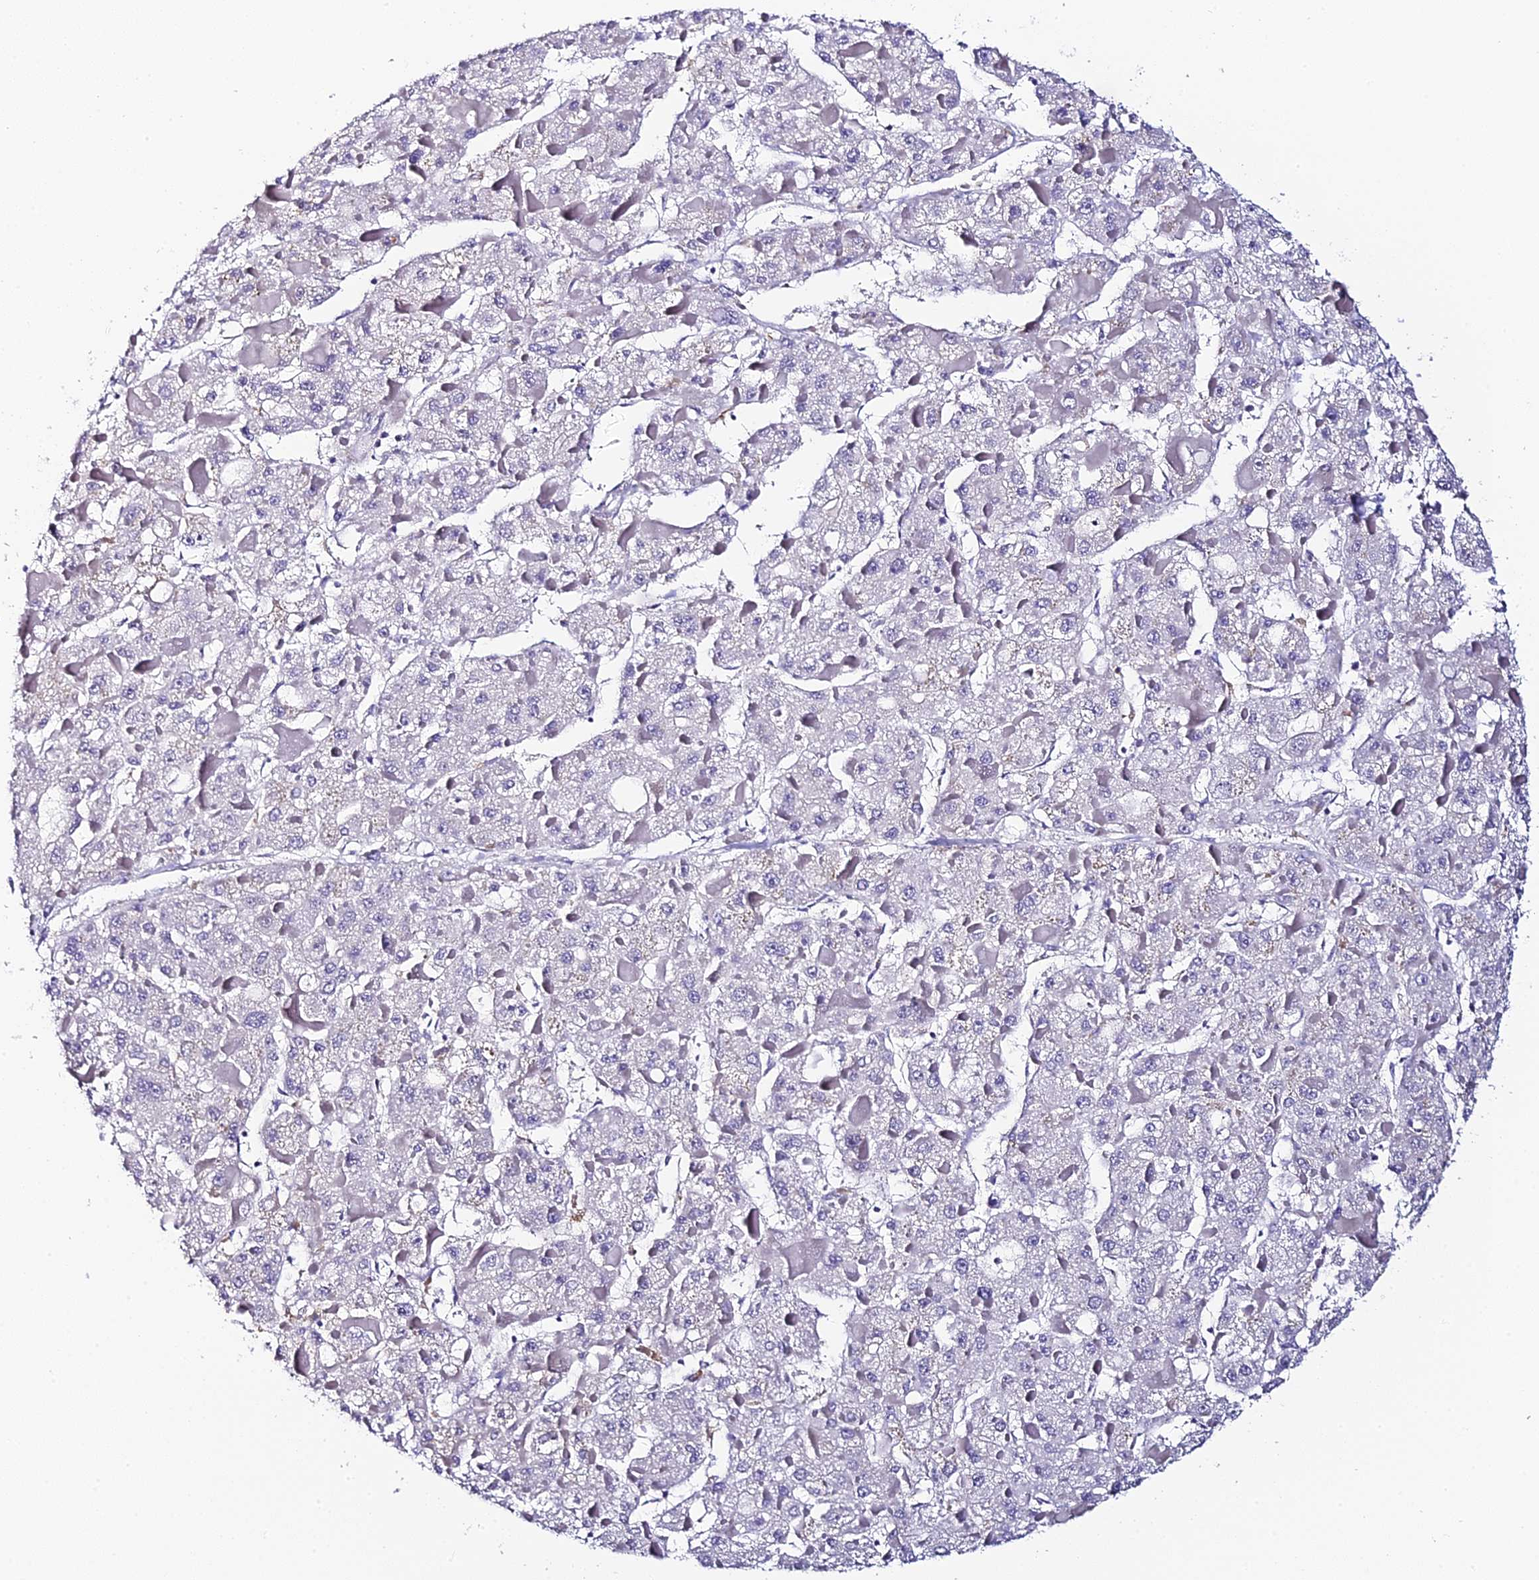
{"staining": {"intensity": "negative", "quantity": "none", "location": "none"}, "tissue": "liver cancer", "cell_type": "Tumor cells", "image_type": "cancer", "snomed": [{"axis": "morphology", "description": "Carcinoma, Hepatocellular, NOS"}, {"axis": "topography", "description": "Liver"}], "caption": "A high-resolution histopathology image shows immunohistochemistry staining of liver hepatocellular carcinoma, which shows no significant staining in tumor cells.", "gene": "C12orf29", "patient": {"sex": "female", "age": 73}}